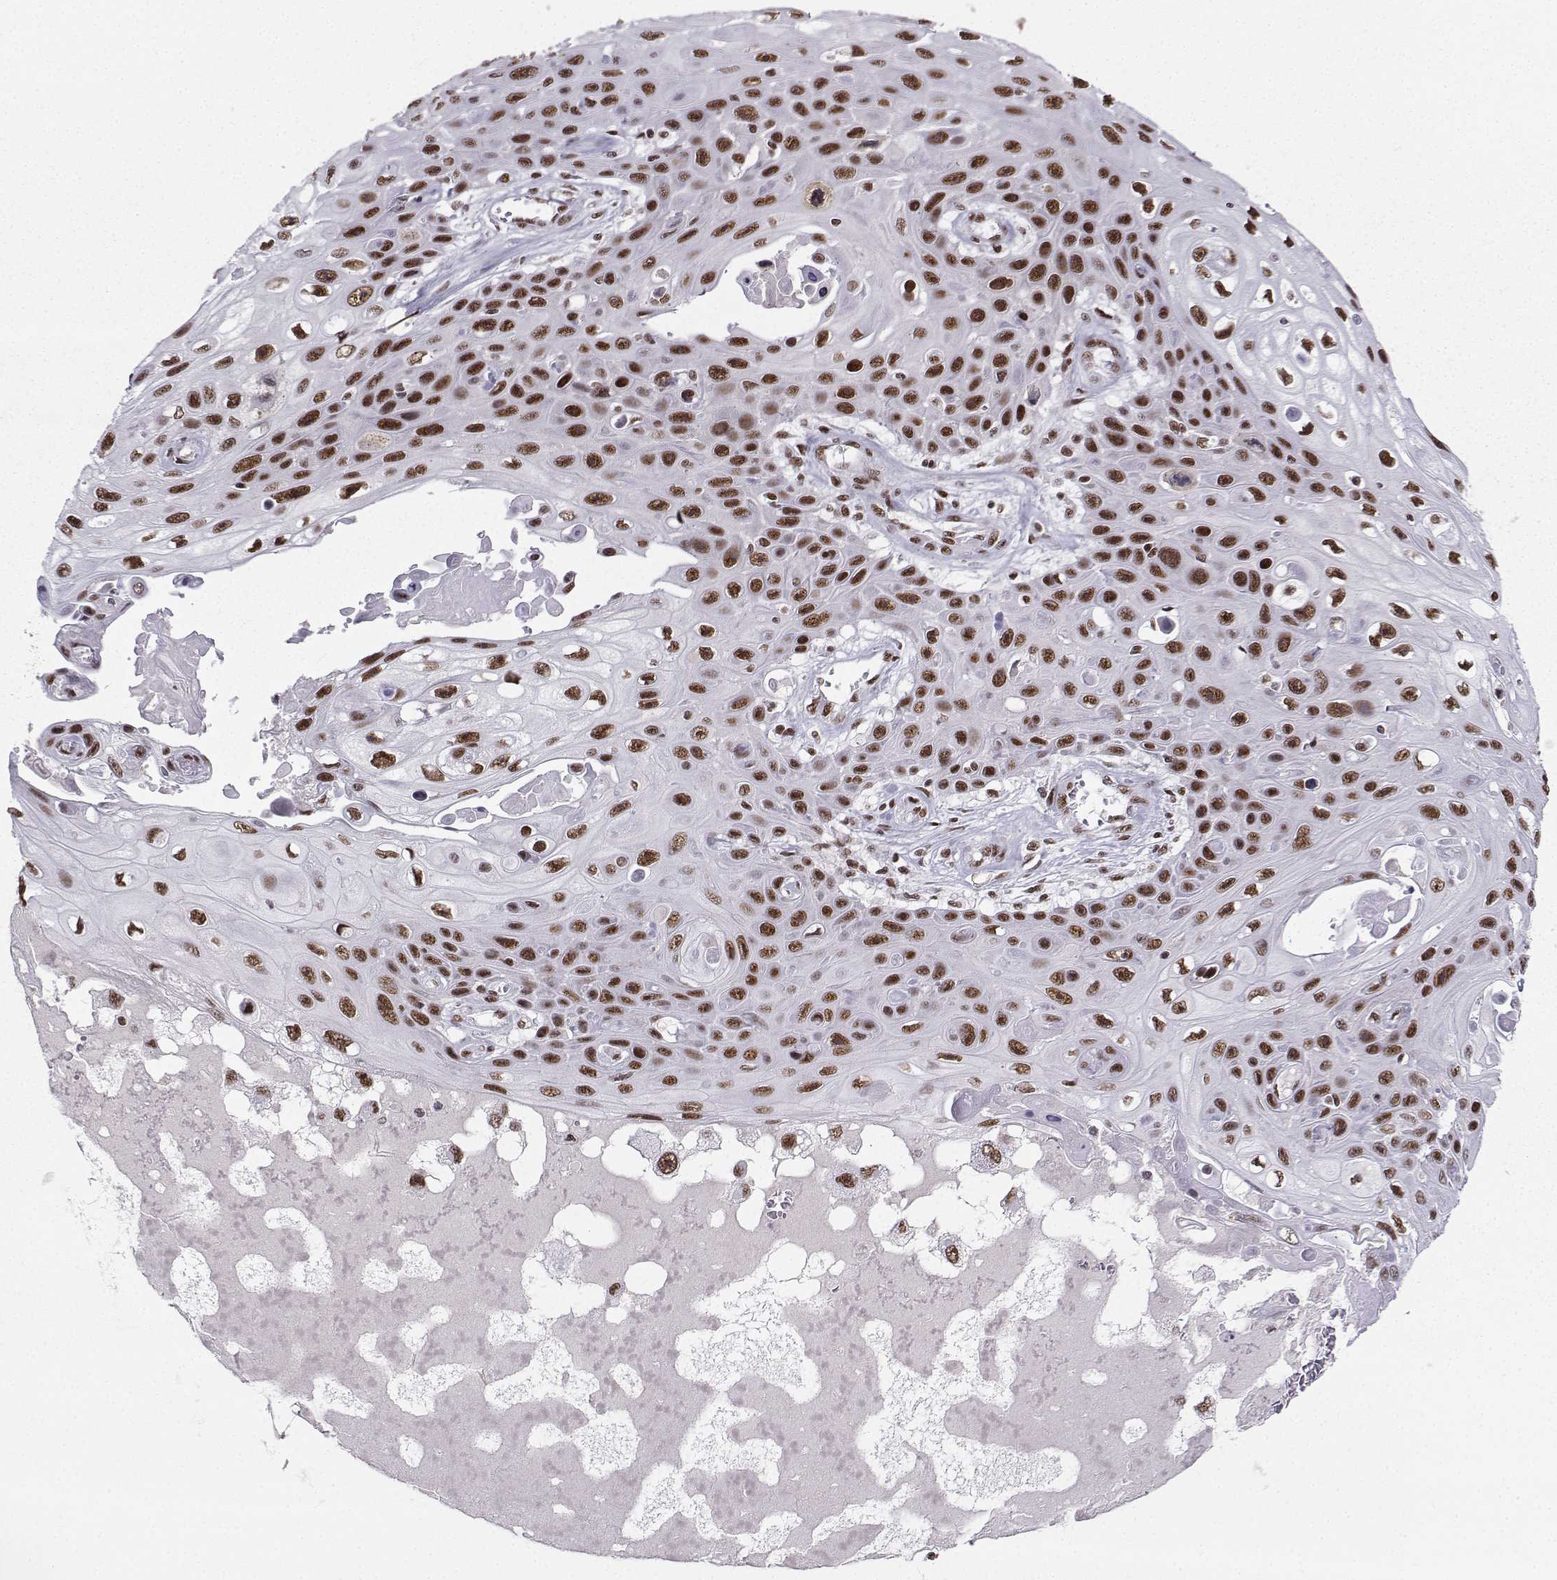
{"staining": {"intensity": "strong", "quantity": "25%-75%", "location": "nuclear"}, "tissue": "skin cancer", "cell_type": "Tumor cells", "image_type": "cancer", "snomed": [{"axis": "morphology", "description": "Squamous cell carcinoma, NOS"}, {"axis": "topography", "description": "Skin"}], "caption": "Human skin cancer (squamous cell carcinoma) stained for a protein (brown) reveals strong nuclear positive staining in about 25%-75% of tumor cells.", "gene": "SNRPB2", "patient": {"sex": "male", "age": 82}}